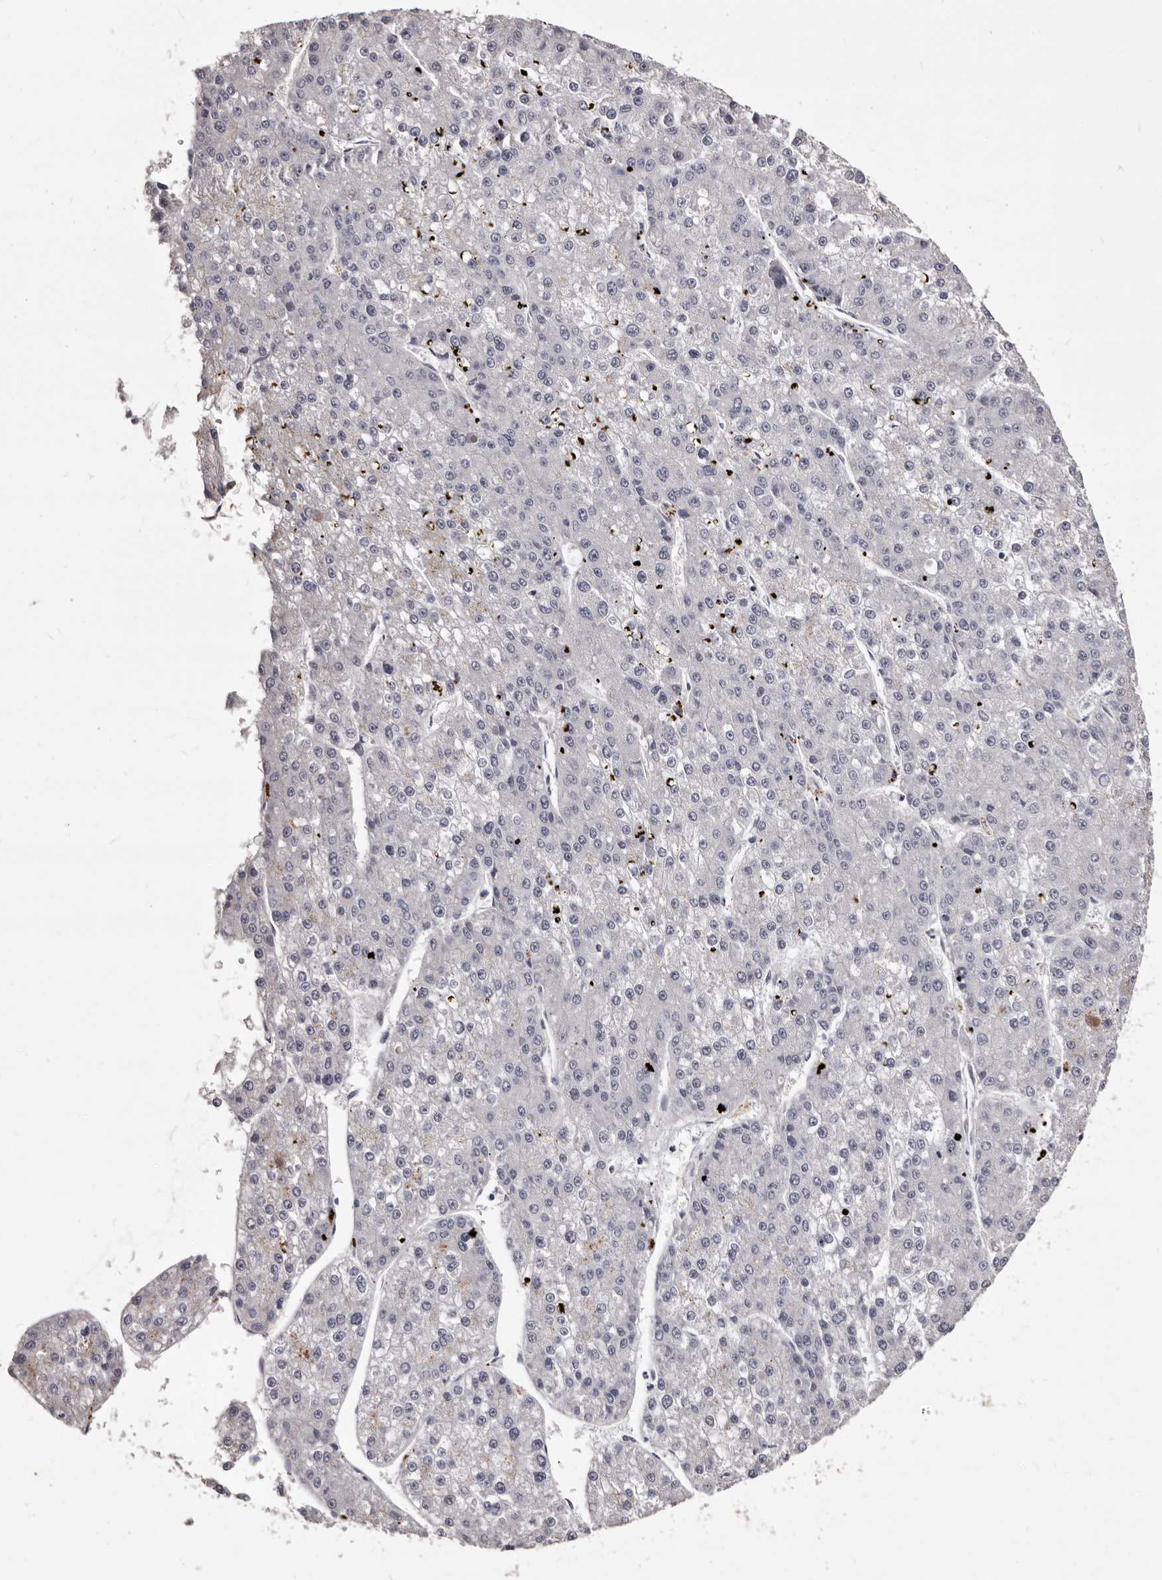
{"staining": {"intensity": "negative", "quantity": "none", "location": "none"}, "tissue": "liver cancer", "cell_type": "Tumor cells", "image_type": "cancer", "snomed": [{"axis": "morphology", "description": "Carcinoma, Hepatocellular, NOS"}, {"axis": "topography", "description": "Liver"}], "caption": "Micrograph shows no significant protein staining in tumor cells of hepatocellular carcinoma (liver).", "gene": "SLC10A4", "patient": {"sex": "female", "age": 73}}